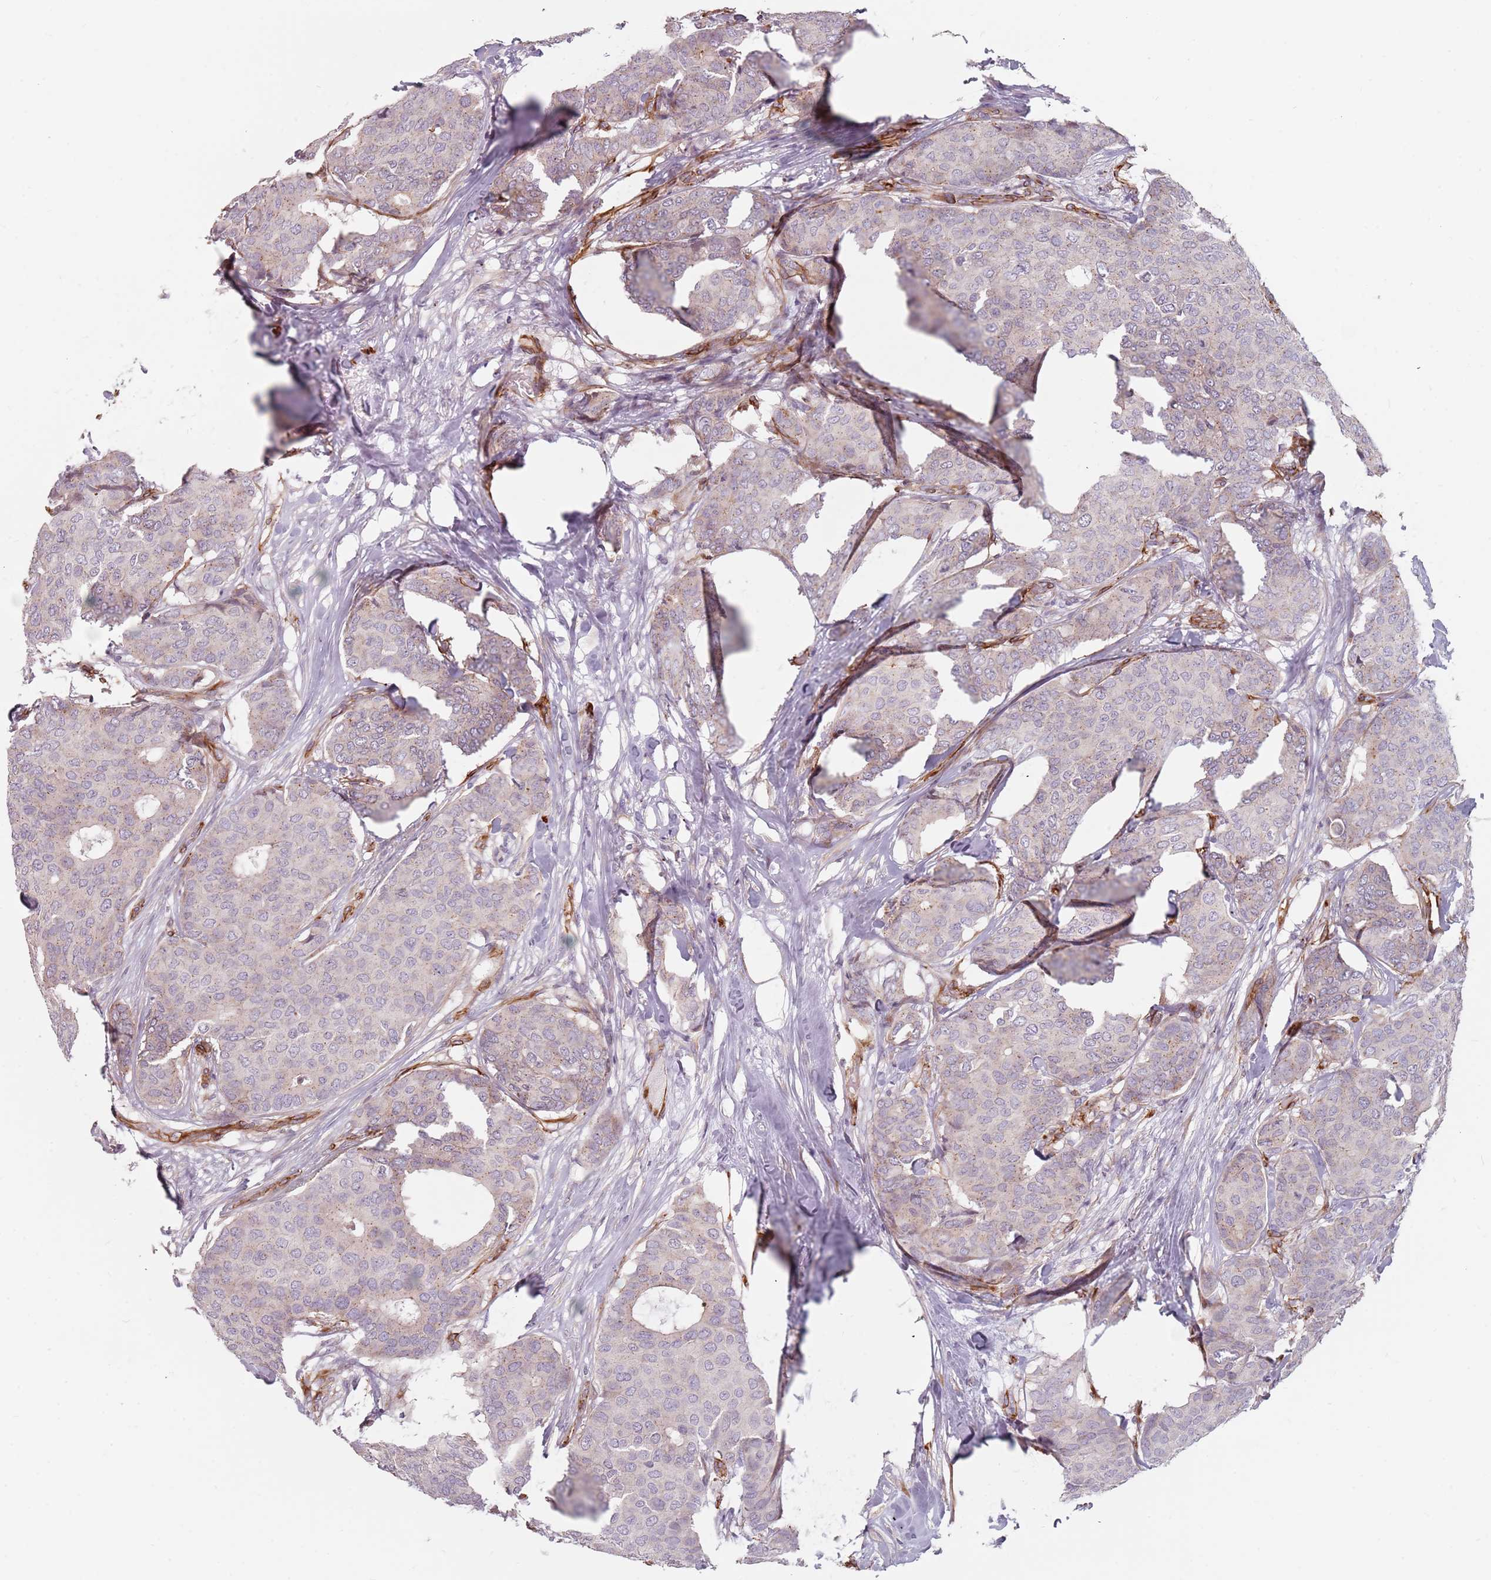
{"staining": {"intensity": "weak", "quantity": "<25%", "location": "cytoplasmic/membranous"}, "tissue": "breast cancer", "cell_type": "Tumor cells", "image_type": "cancer", "snomed": [{"axis": "morphology", "description": "Duct carcinoma"}, {"axis": "topography", "description": "Breast"}], "caption": "Micrograph shows no protein positivity in tumor cells of breast cancer tissue.", "gene": "GAS2L3", "patient": {"sex": "female", "age": 75}}